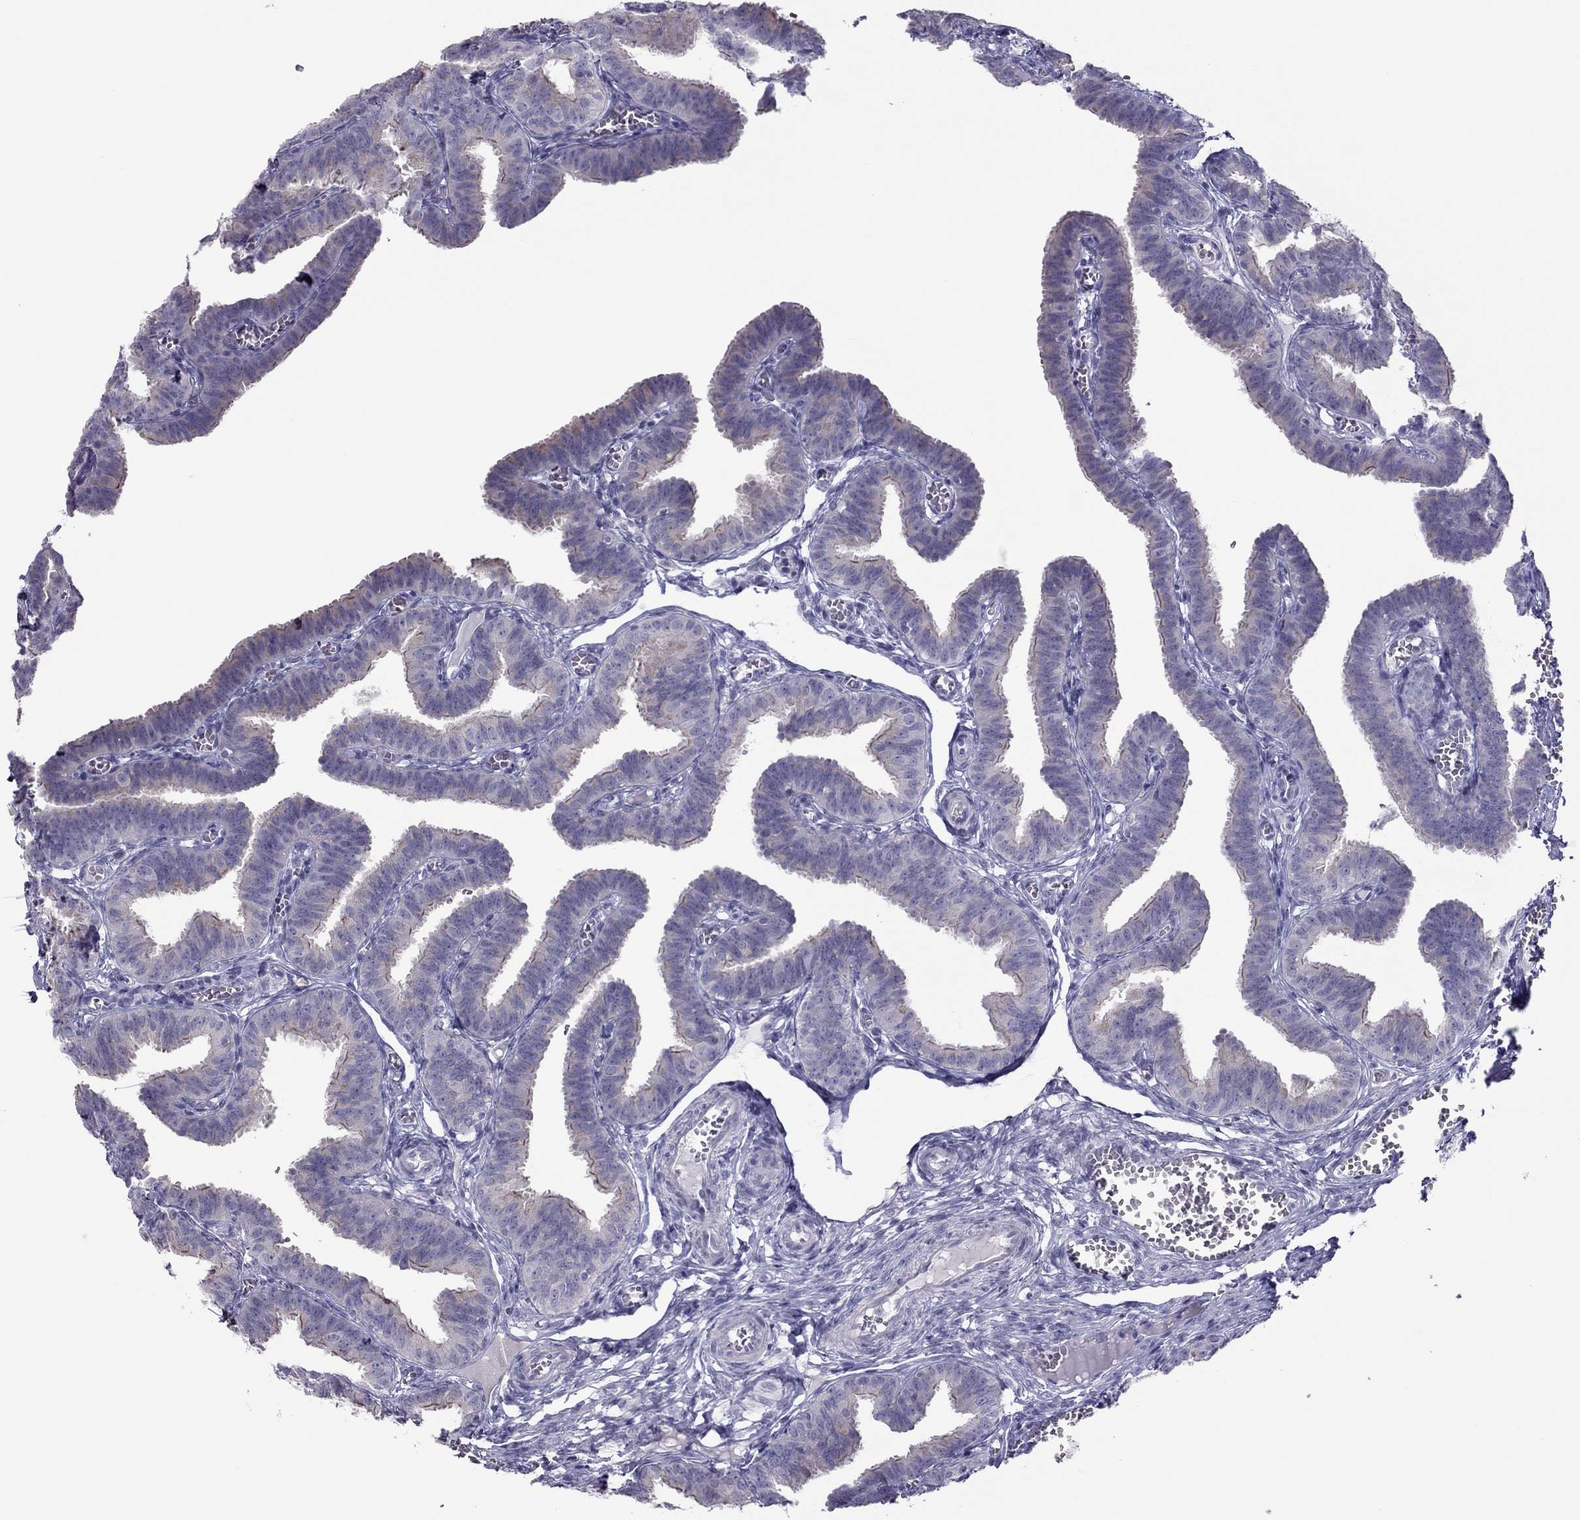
{"staining": {"intensity": "moderate", "quantity": "<25%", "location": "cytoplasmic/membranous"}, "tissue": "fallopian tube", "cell_type": "Glandular cells", "image_type": "normal", "snomed": [{"axis": "morphology", "description": "Normal tissue, NOS"}, {"axis": "topography", "description": "Fallopian tube"}], "caption": "Immunohistochemical staining of benign fallopian tube displays <25% levels of moderate cytoplasmic/membranous protein expression in about <25% of glandular cells.", "gene": "TEX14", "patient": {"sex": "female", "age": 25}}